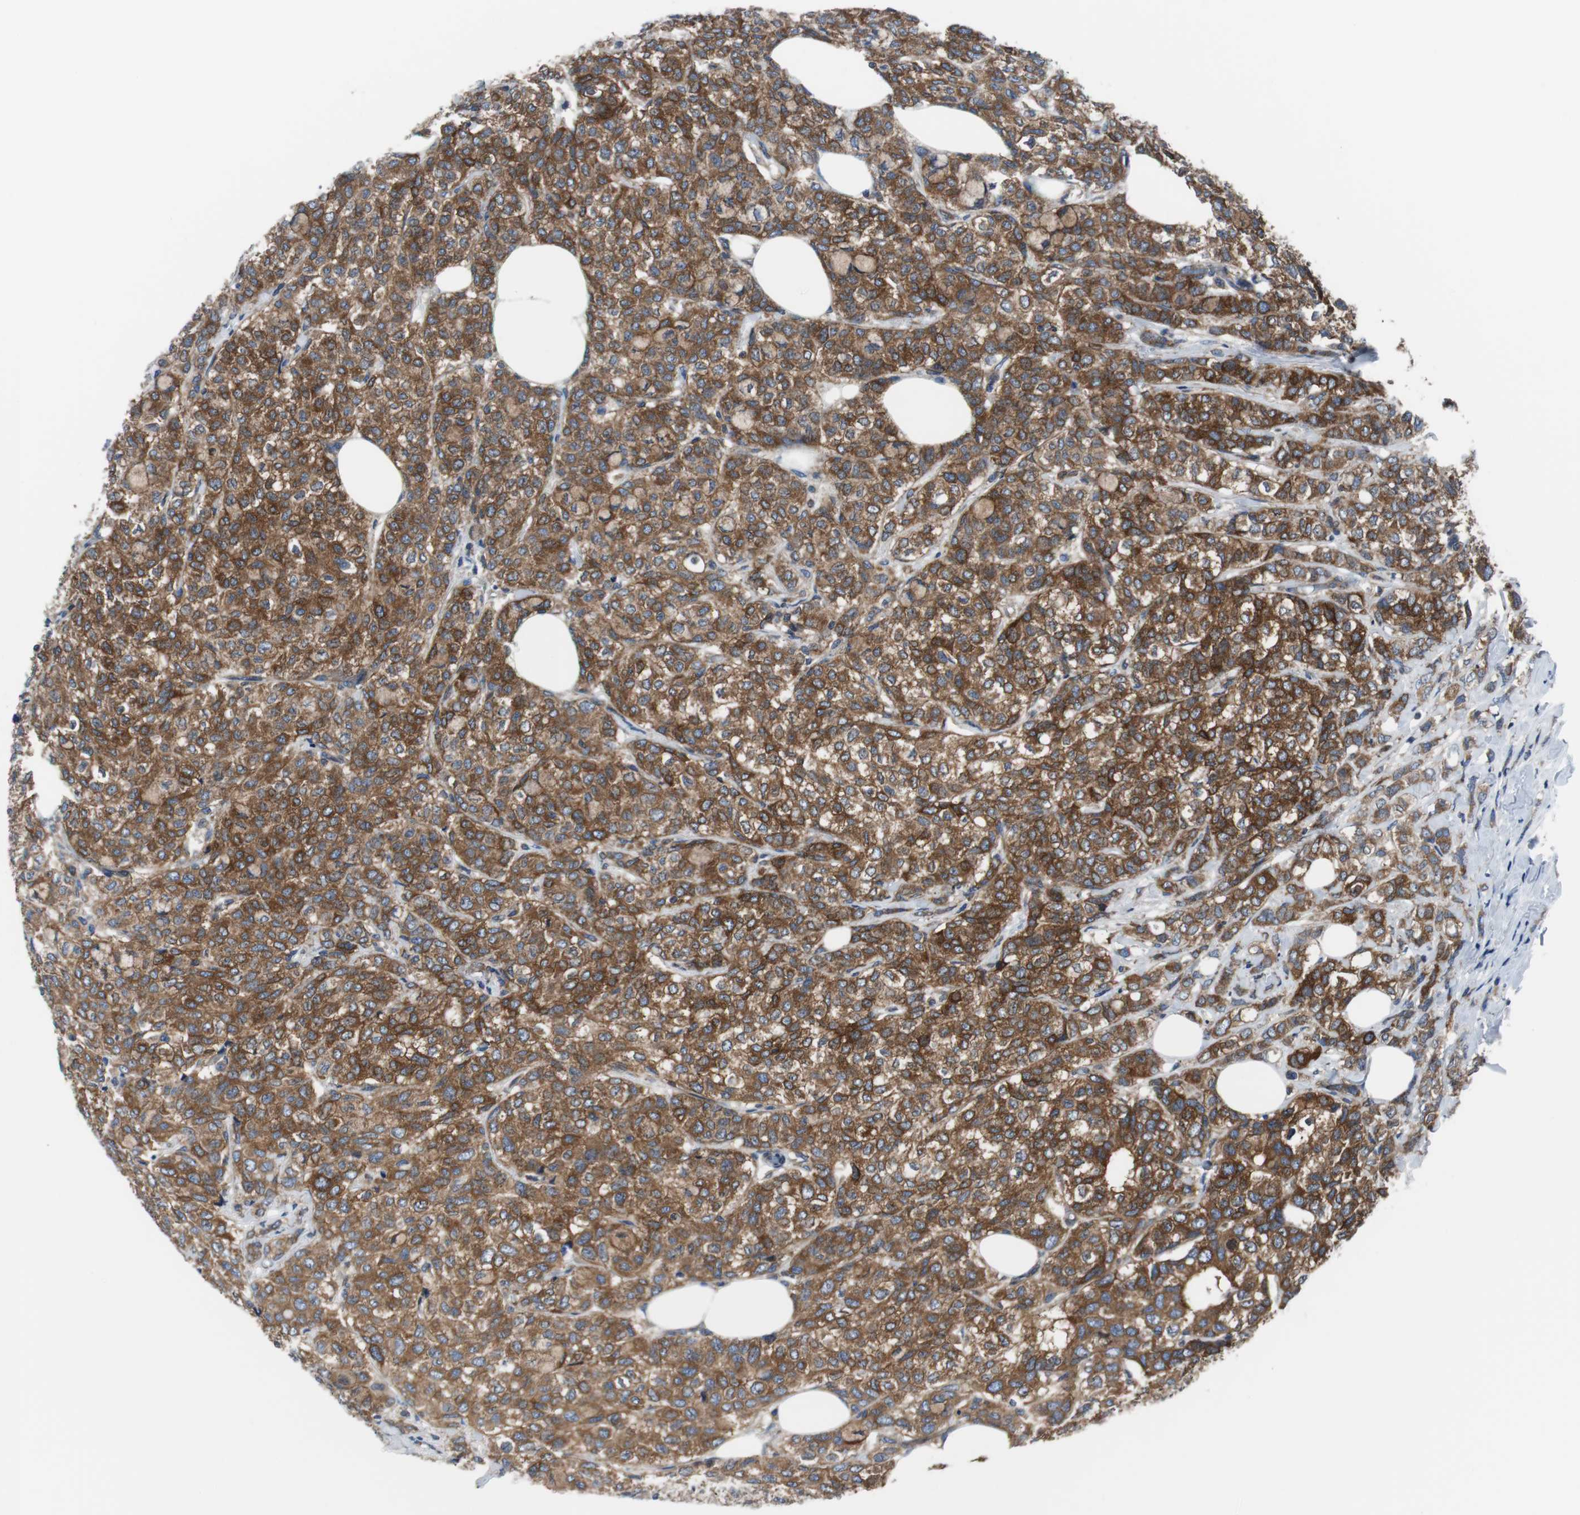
{"staining": {"intensity": "strong", "quantity": ">75%", "location": "cytoplasmic/membranous"}, "tissue": "breast cancer", "cell_type": "Tumor cells", "image_type": "cancer", "snomed": [{"axis": "morphology", "description": "Lobular carcinoma"}, {"axis": "topography", "description": "Breast"}], "caption": "Protein staining by IHC reveals strong cytoplasmic/membranous staining in about >75% of tumor cells in breast lobular carcinoma.", "gene": "BRAF", "patient": {"sex": "female", "age": 60}}